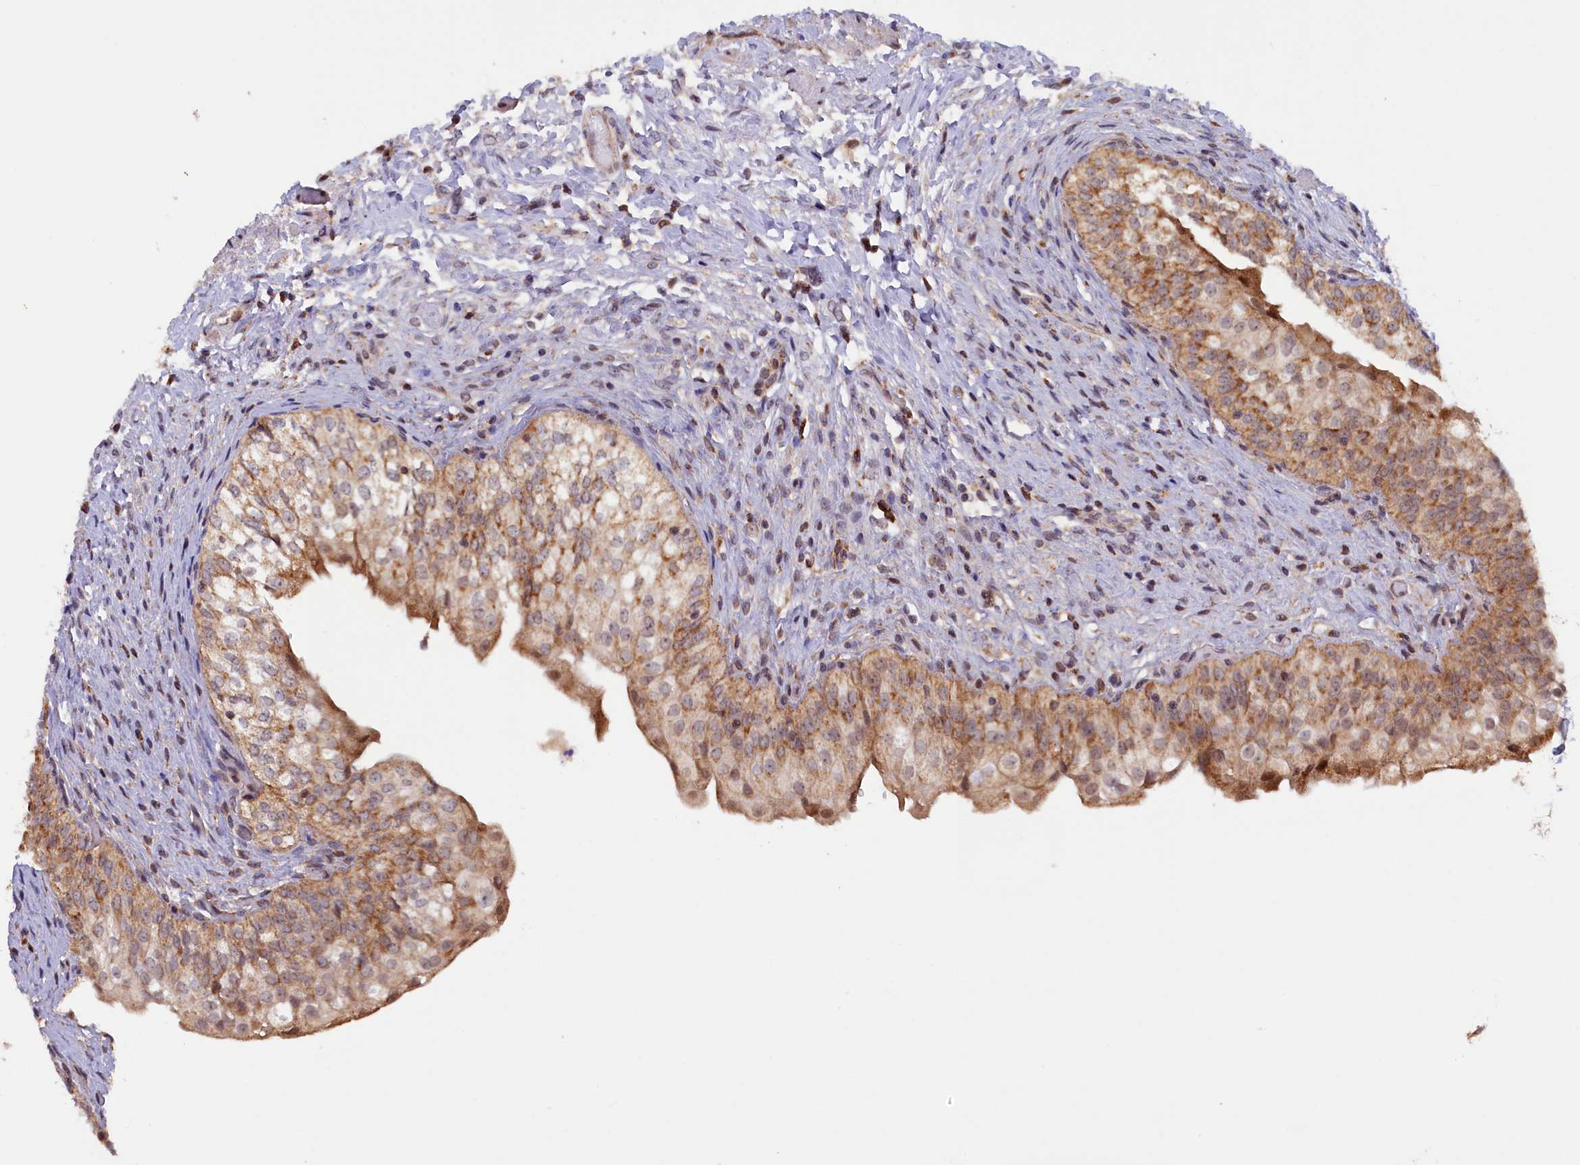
{"staining": {"intensity": "strong", "quantity": "25%-75%", "location": "cytoplasmic/membranous"}, "tissue": "urinary bladder", "cell_type": "Urothelial cells", "image_type": "normal", "snomed": [{"axis": "morphology", "description": "Normal tissue, NOS"}, {"axis": "topography", "description": "Urinary bladder"}], "caption": "This is a histology image of IHC staining of unremarkable urinary bladder, which shows strong staining in the cytoplasmic/membranous of urothelial cells.", "gene": "DUS3L", "patient": {"sex": "male", "age": 55}}